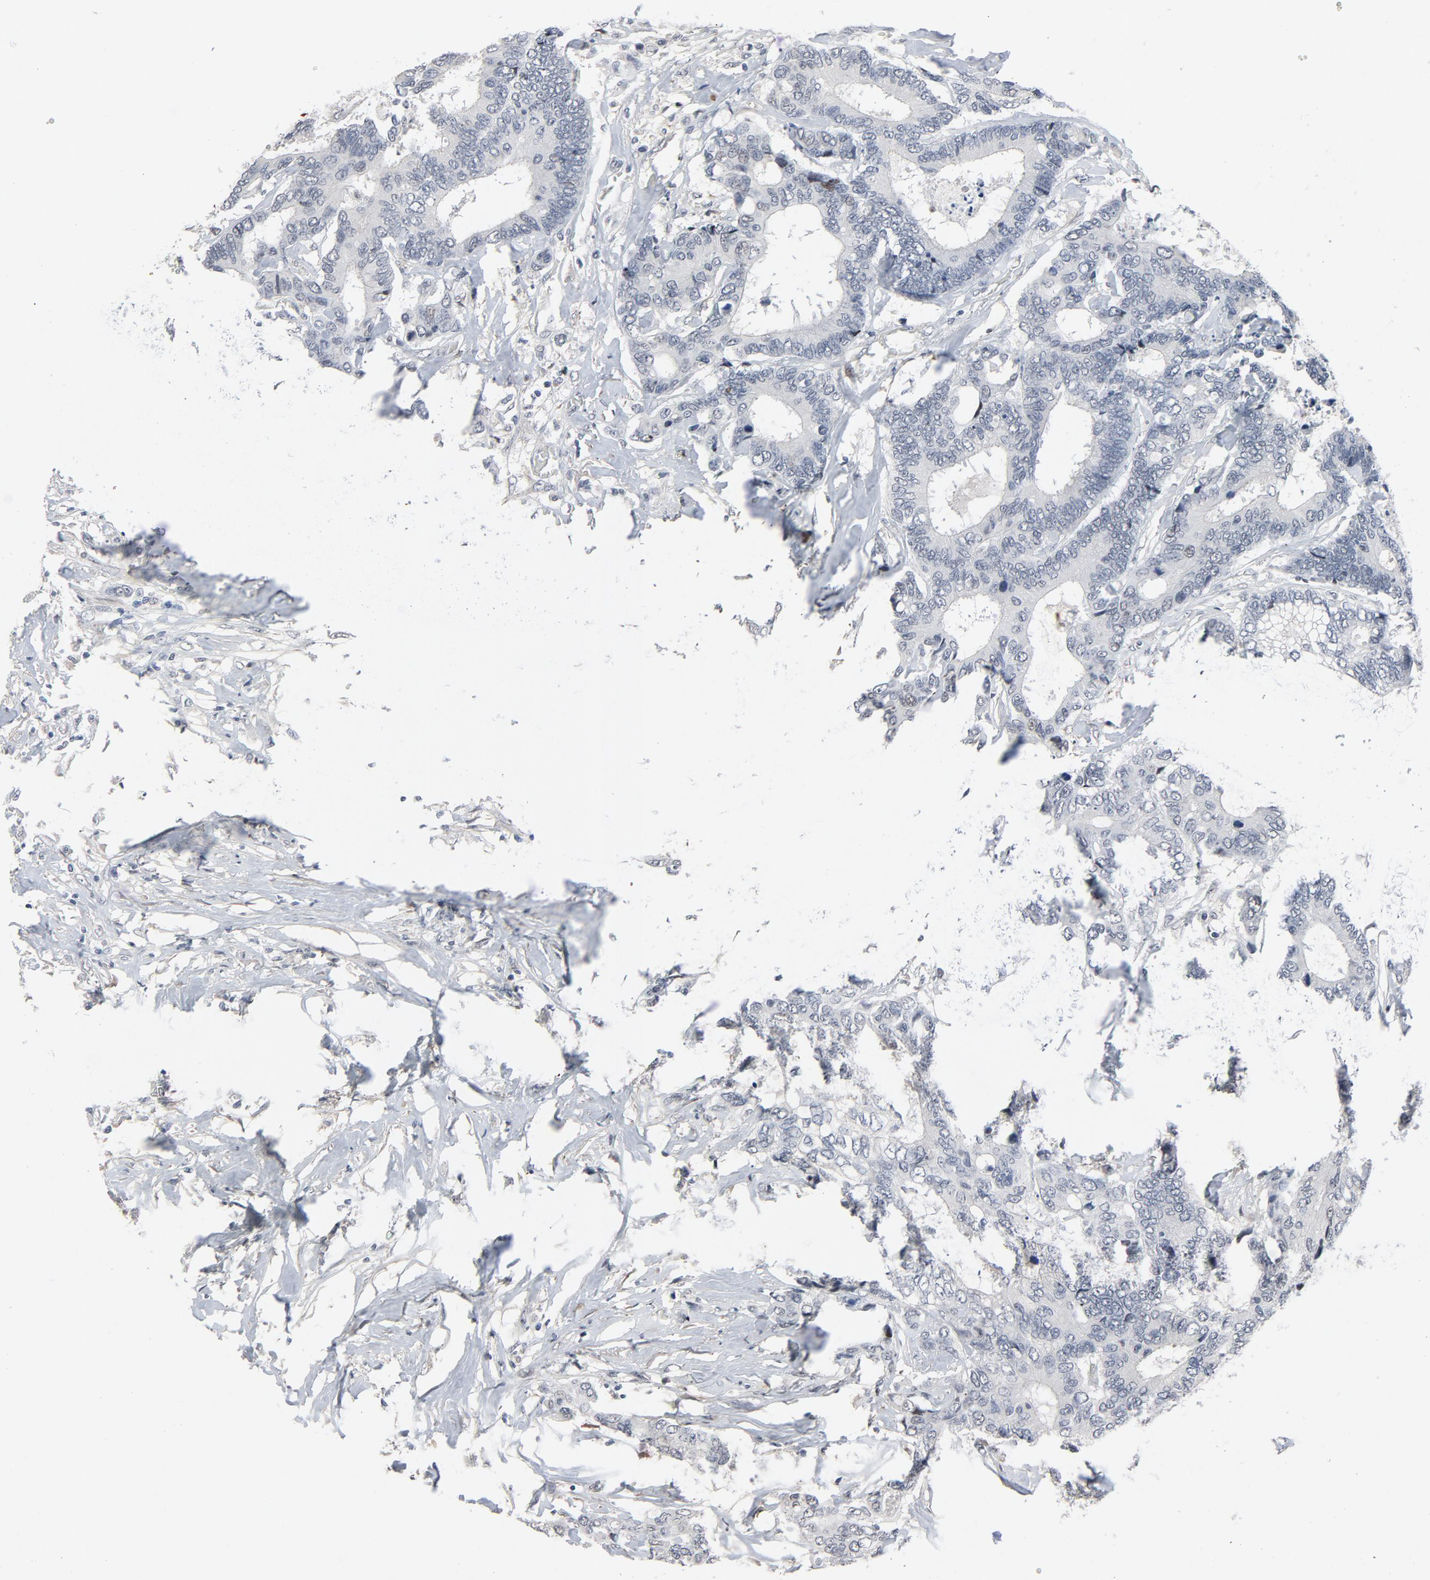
{"staining": {"intensity": "negative", "quantity": "none", "location": "none"}, "tissue": "colorectal cancer", "cell_type": "Tumor cells", "image_type": "cancer", "snomed": [{"axis": "morphology", "description": "Adenocarcinoma, NOS"}, {"axis": "topography", "description": "Rectum"}], "caption": "Tumor cells are negative for brown protein staining in colorectal adenocarcinoma.", "gene": "FSCB", "patient": {"sex": "male", "age": 55}}